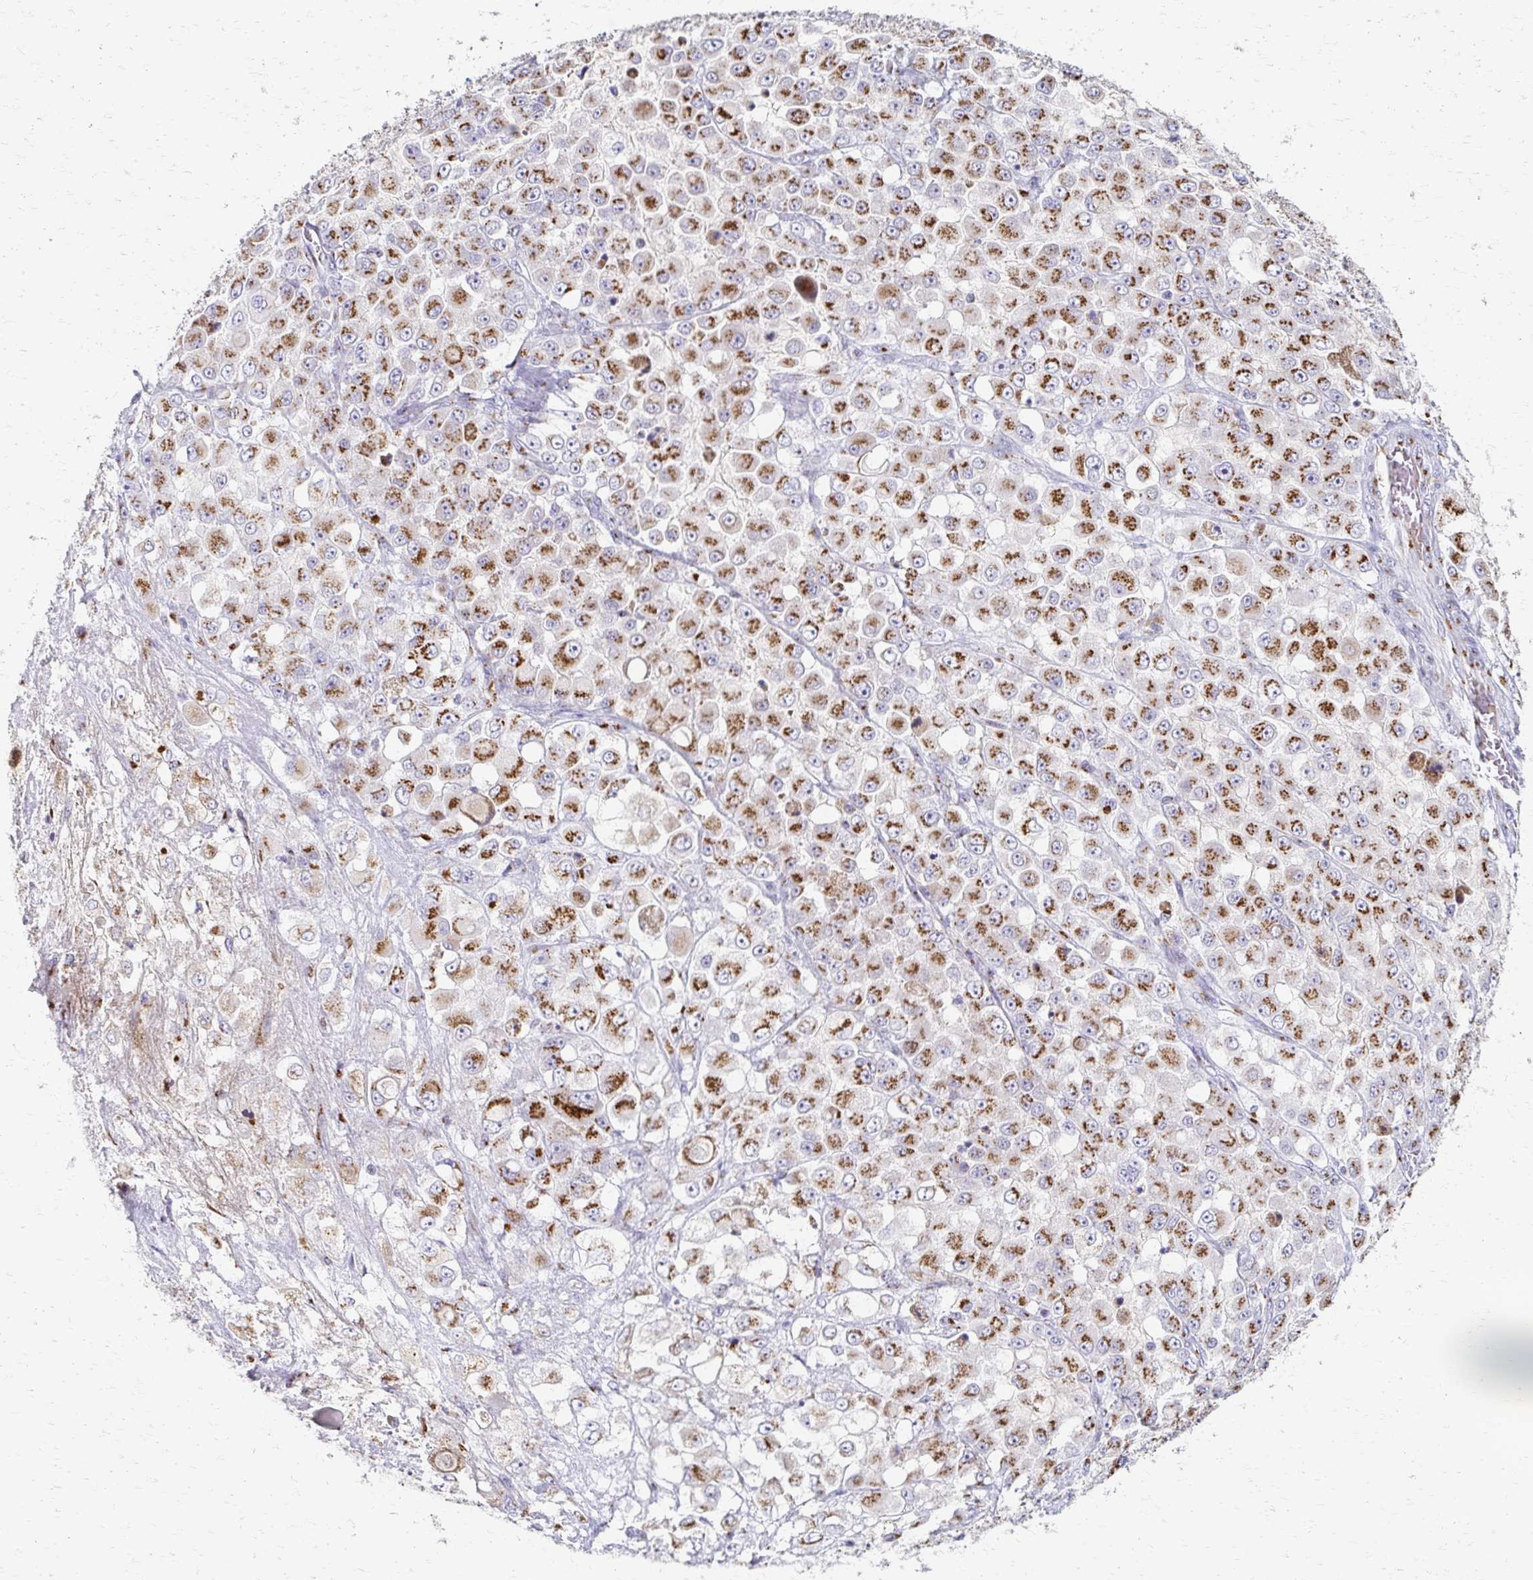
{"staining": {"intensity": "moderate", "quantity": ">75%", "location": "cytoplasmic/membranous"}, "tissue": "stomach cancer", "cell_type": "Tumor cells", "image_type": "cancer", "snomed": [{"axis": "morphology", "description": "Adenocarcinoma, NOS"}, {"axis": "topography", "description": "Stomach"}], "caption": "Immunohistochemical staining of stomach cancer (adenocarcinoma) exhibits moderate cytoplasmic/membranous protein staining in approximately >75% of tumor cells.", "gene": "TM9SF1", "patient": {"sex": "female", "age": 76}}